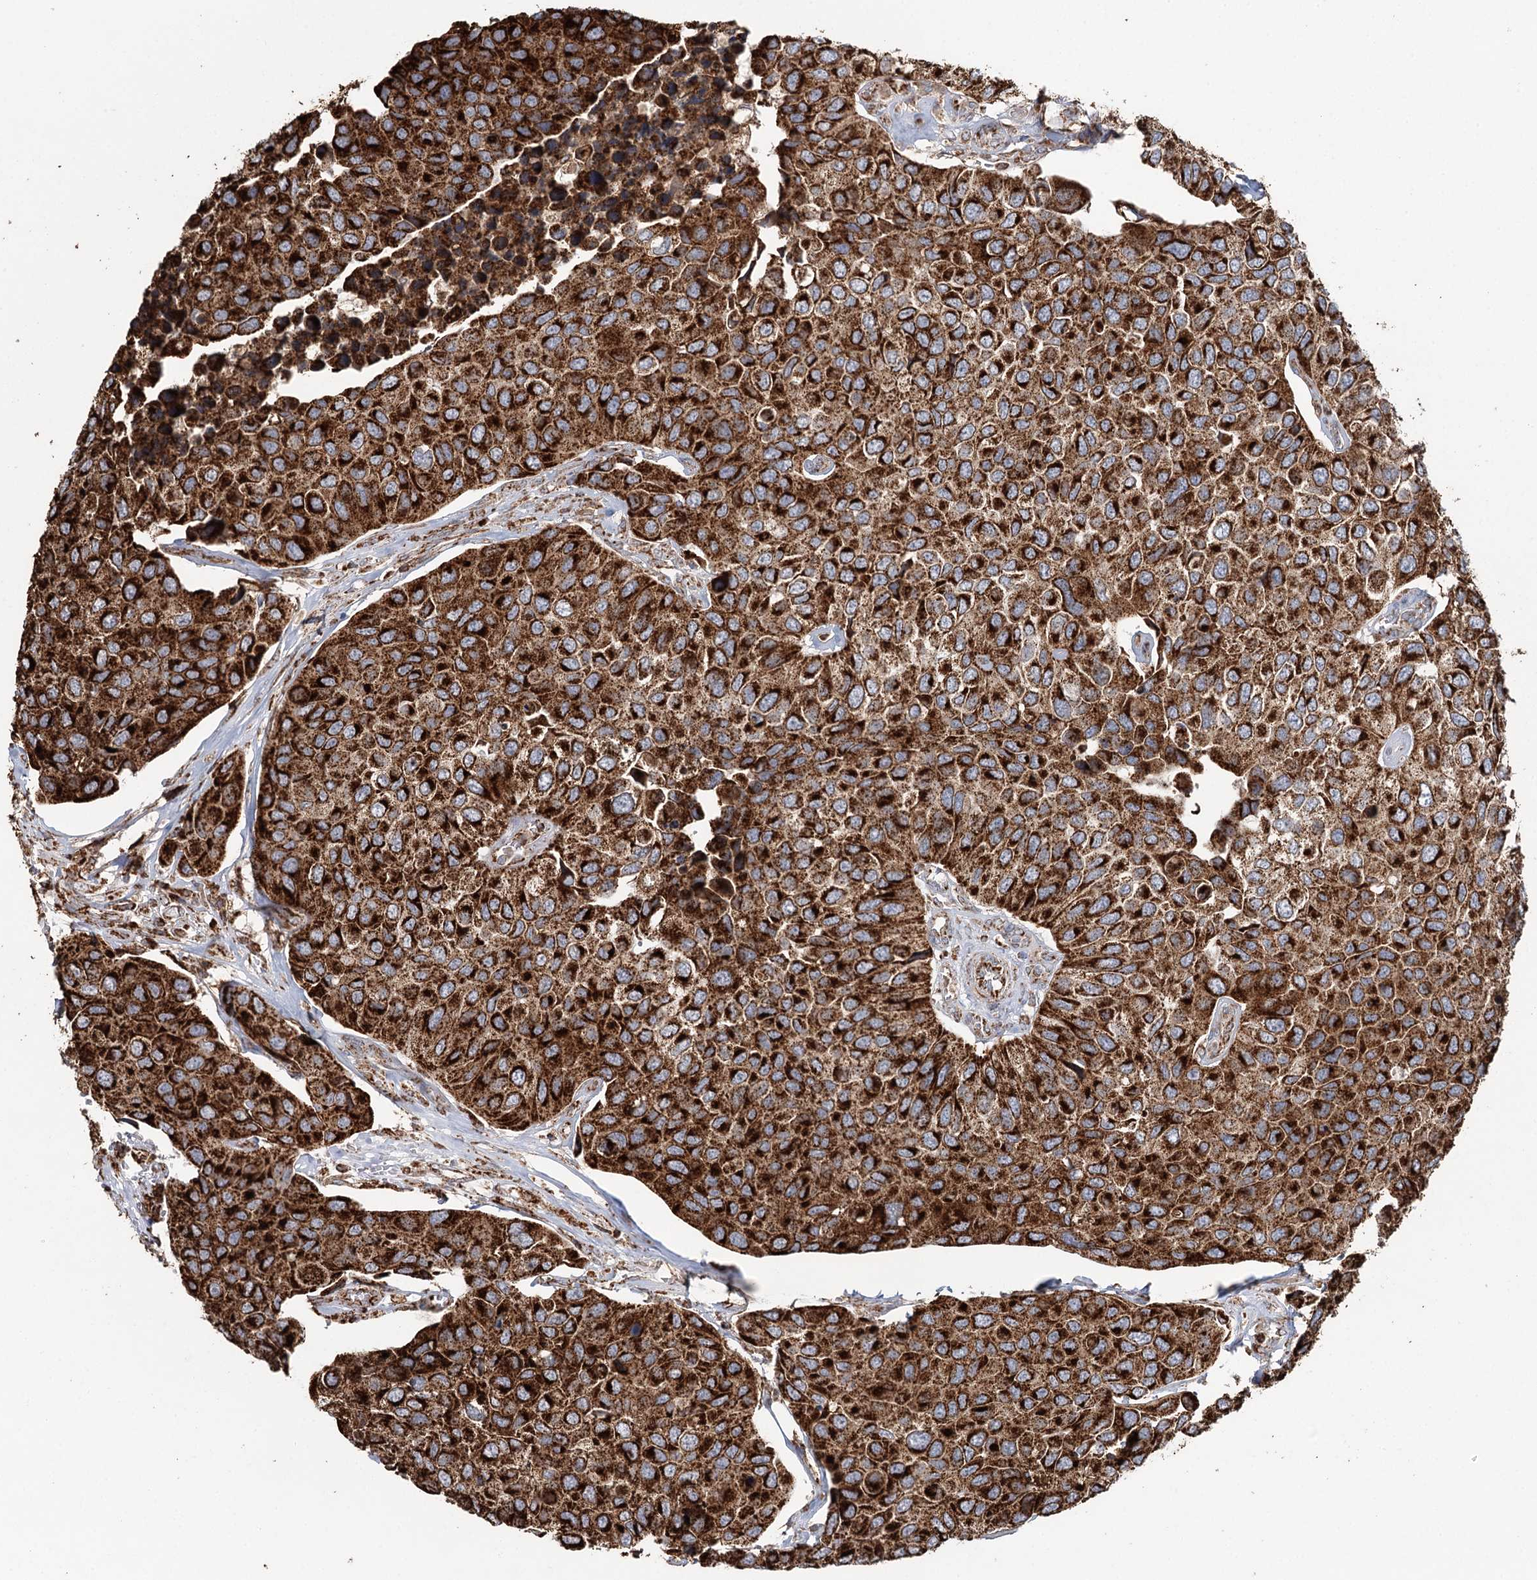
{"staining": {"intensity": "strong", "quantity": ">75%", "location": "cytoplasmic/membranous"}, "tissue": "urothelial cancer", "cell_type": "Tumor cells", "image_type": "cancer", "snomed": [{"axis": "morphology", "description": "Urothelial carcinoma, High grade"}, {"axis": "topography", "description": "Urinary bladder"}], "caption": "A brown stain shows strong cytoplasmic/membranous positivity of a protein in human urothelial carcinoma (high-grade) tumor cells.", "gene": "APH1A", "patient": {"sex": "male", "age": 74}}